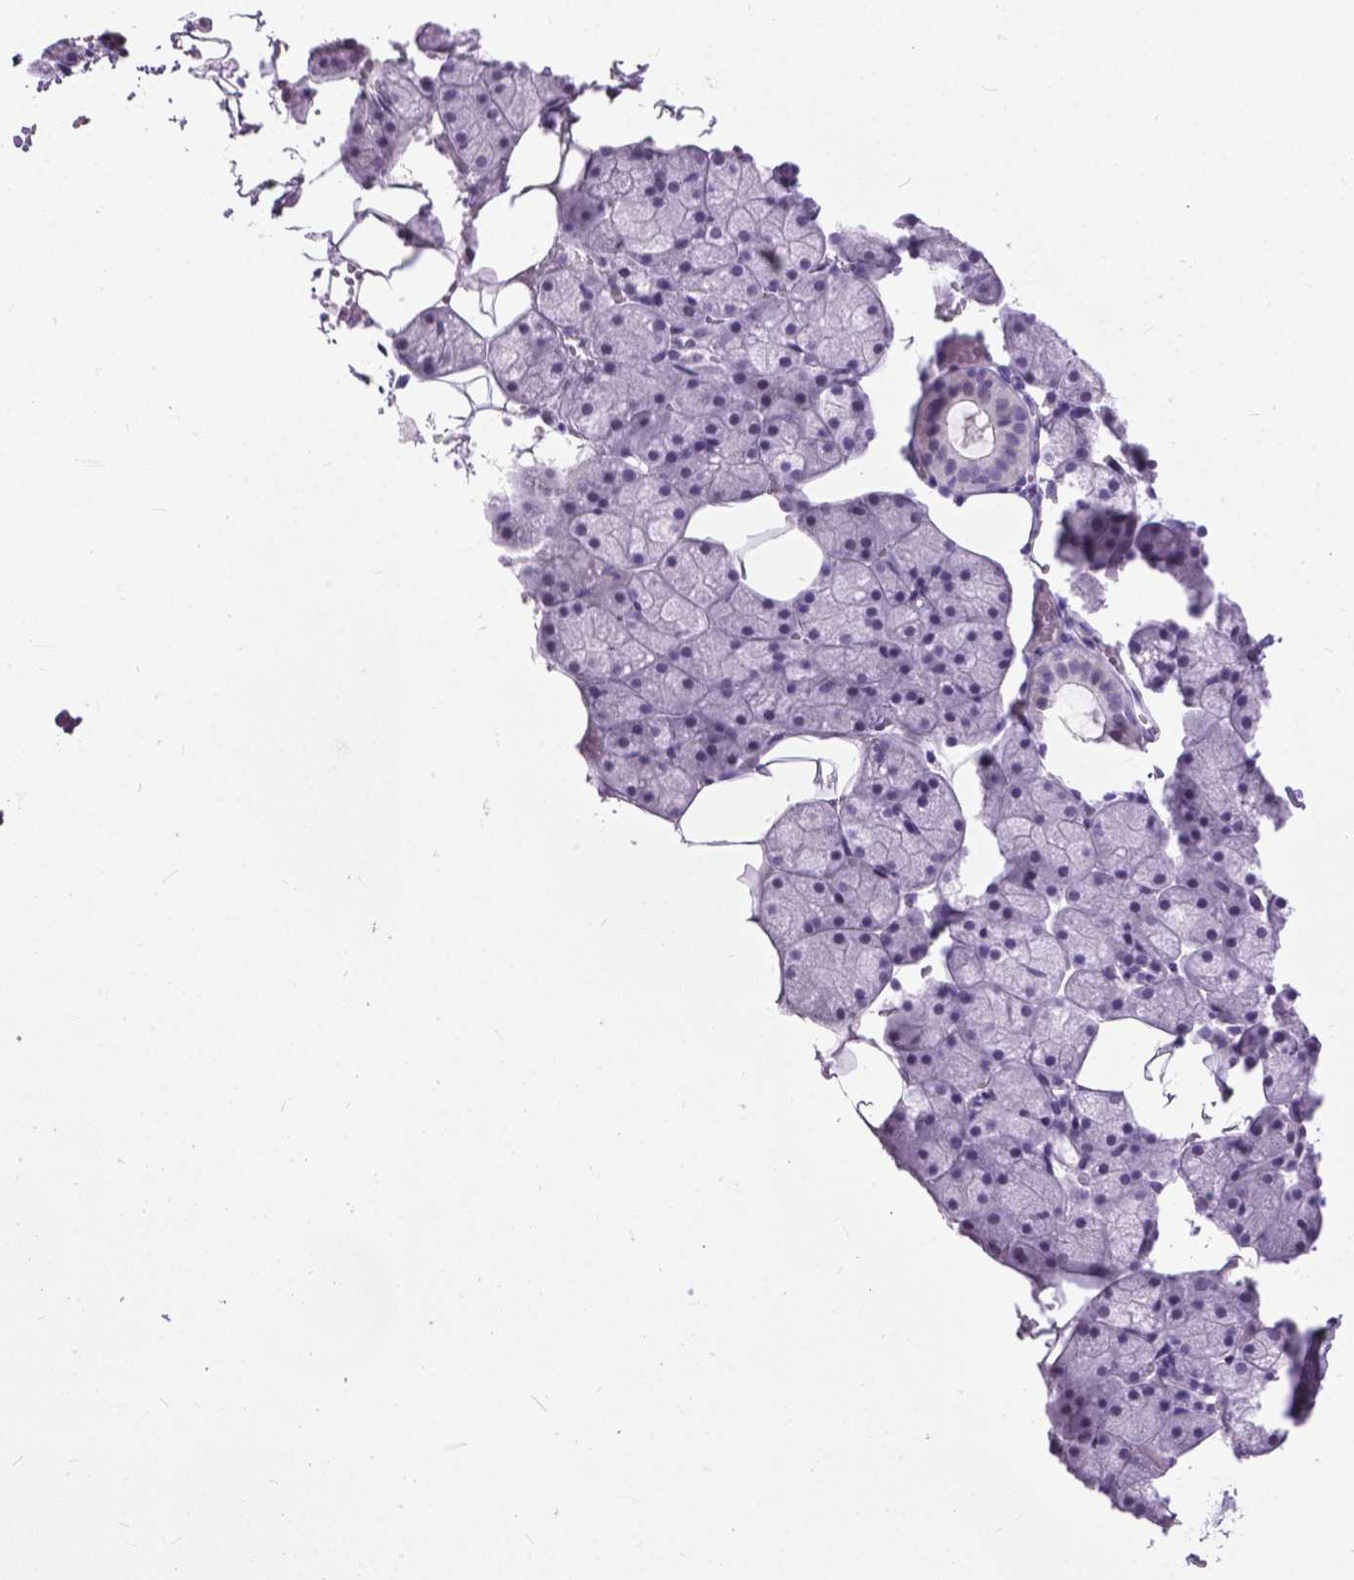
{"staining": {"intensity": "negative", "quantity": "none", "location": "none"}, "tissue": "salivary gland", "cell_type": "Glandular cells", "image_type": "normal", "snomed": [{"axis": "morphology", "description": "Normal tissue, NOS"}, {"axis": "topography", "description": "Salivary gland"}], "caption": "A high-resolution micrograph shows IHC staining of unremarkable salivary gland, which reveals no significant staining in glandular cells.", "gene": "PROB1", "patient": {"sex": "male", "age": 38}}